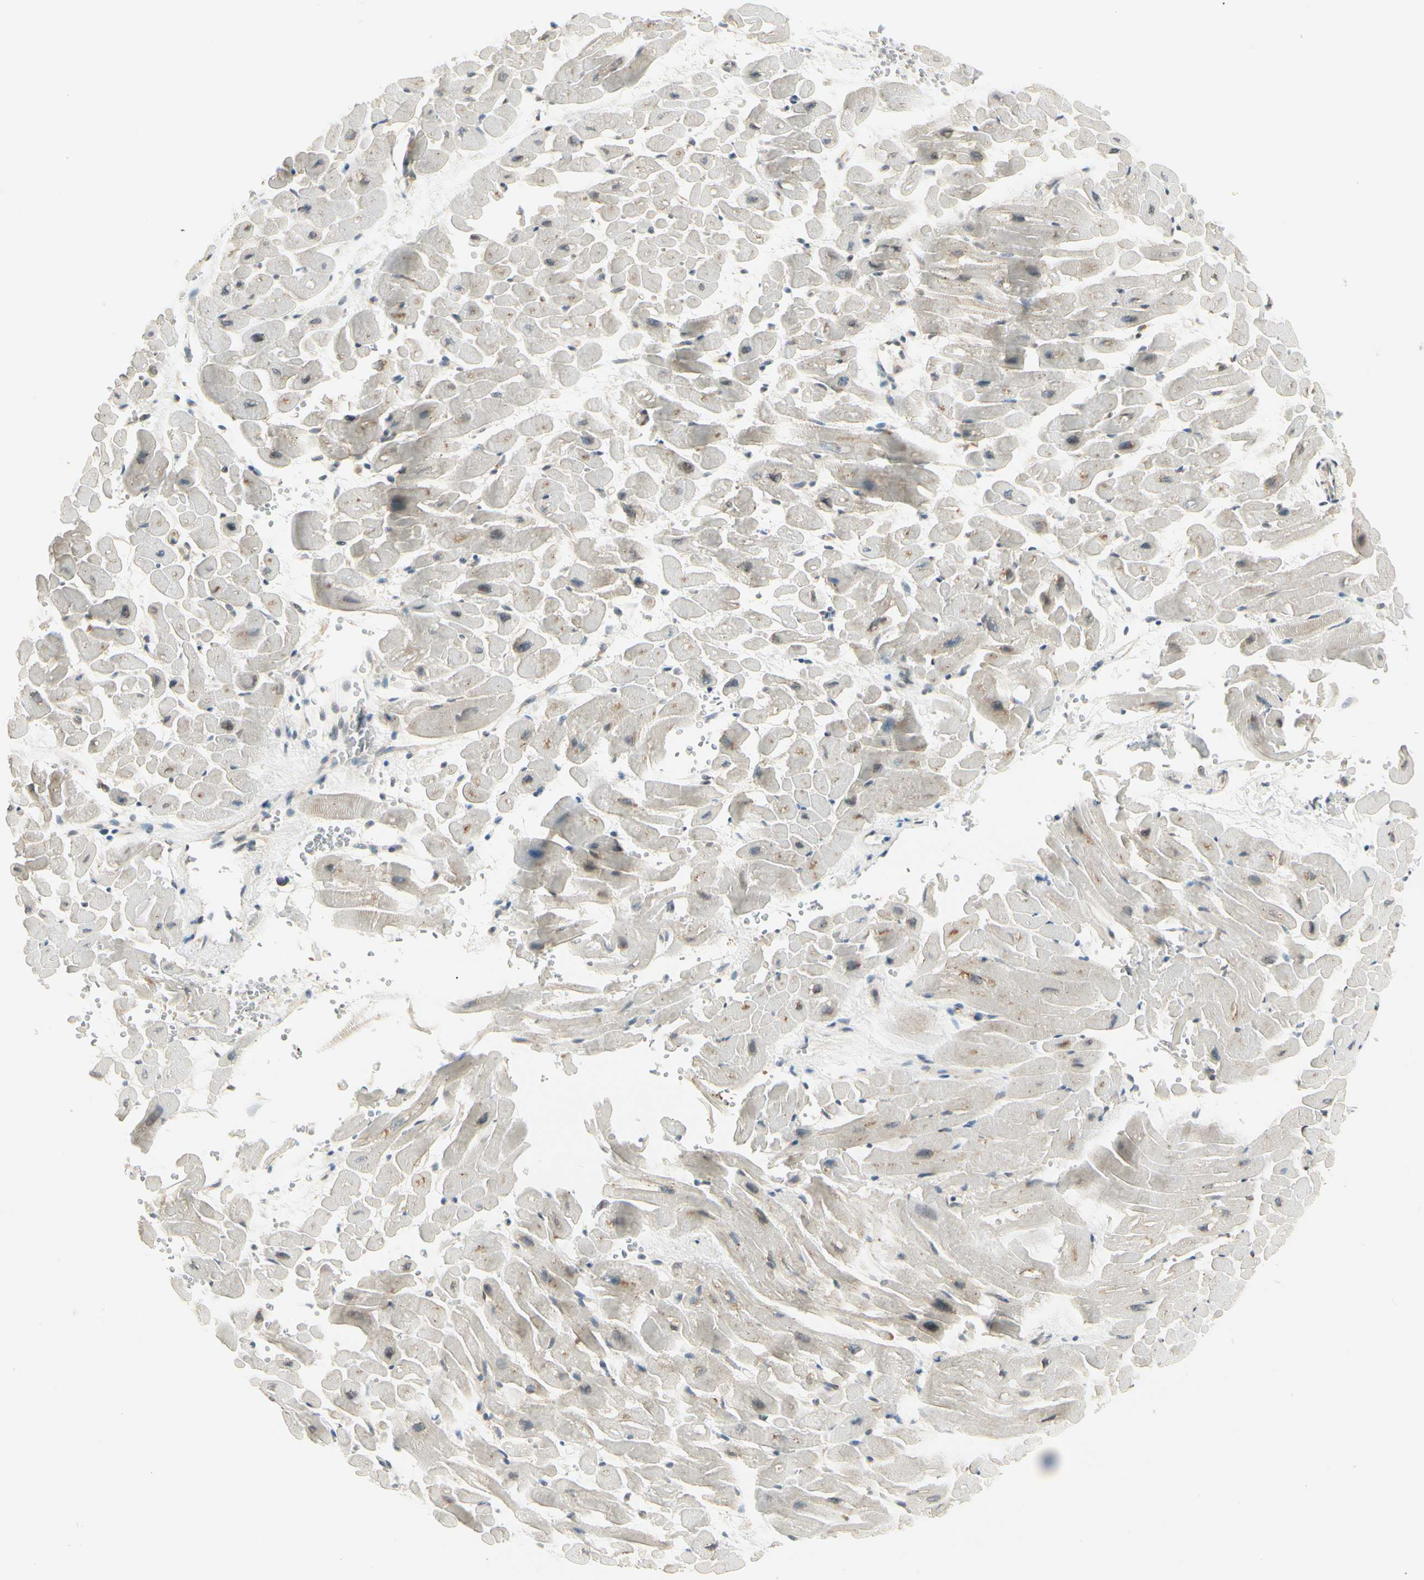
{"staining": {"intensity": "moderate", "quantity": "<25%", "location": "cytoplasmic/membranous"}, "tissue": "heart muscle", "cell_type": "Cardiomyocytes", "image_type": "normal", "snomed": [{"axis": "morphology", "description": "Normal tissue, NOS"}, {"axis": "topography", "description": "Heart"}], "caption": "Benign heart muscle was stained to show a protein in brown. There is low levels of moderate cytoplasmic/membranous expression in about <25% of cardiomyocytes. (Stains: DAB (3,3'-diaminobenzidine) in brown, nuclei in blue, Microscopy: brightfield microscopy at high magnification).", "gene": "MANSC1", "patient": {"sex": "male", "age": 45}}